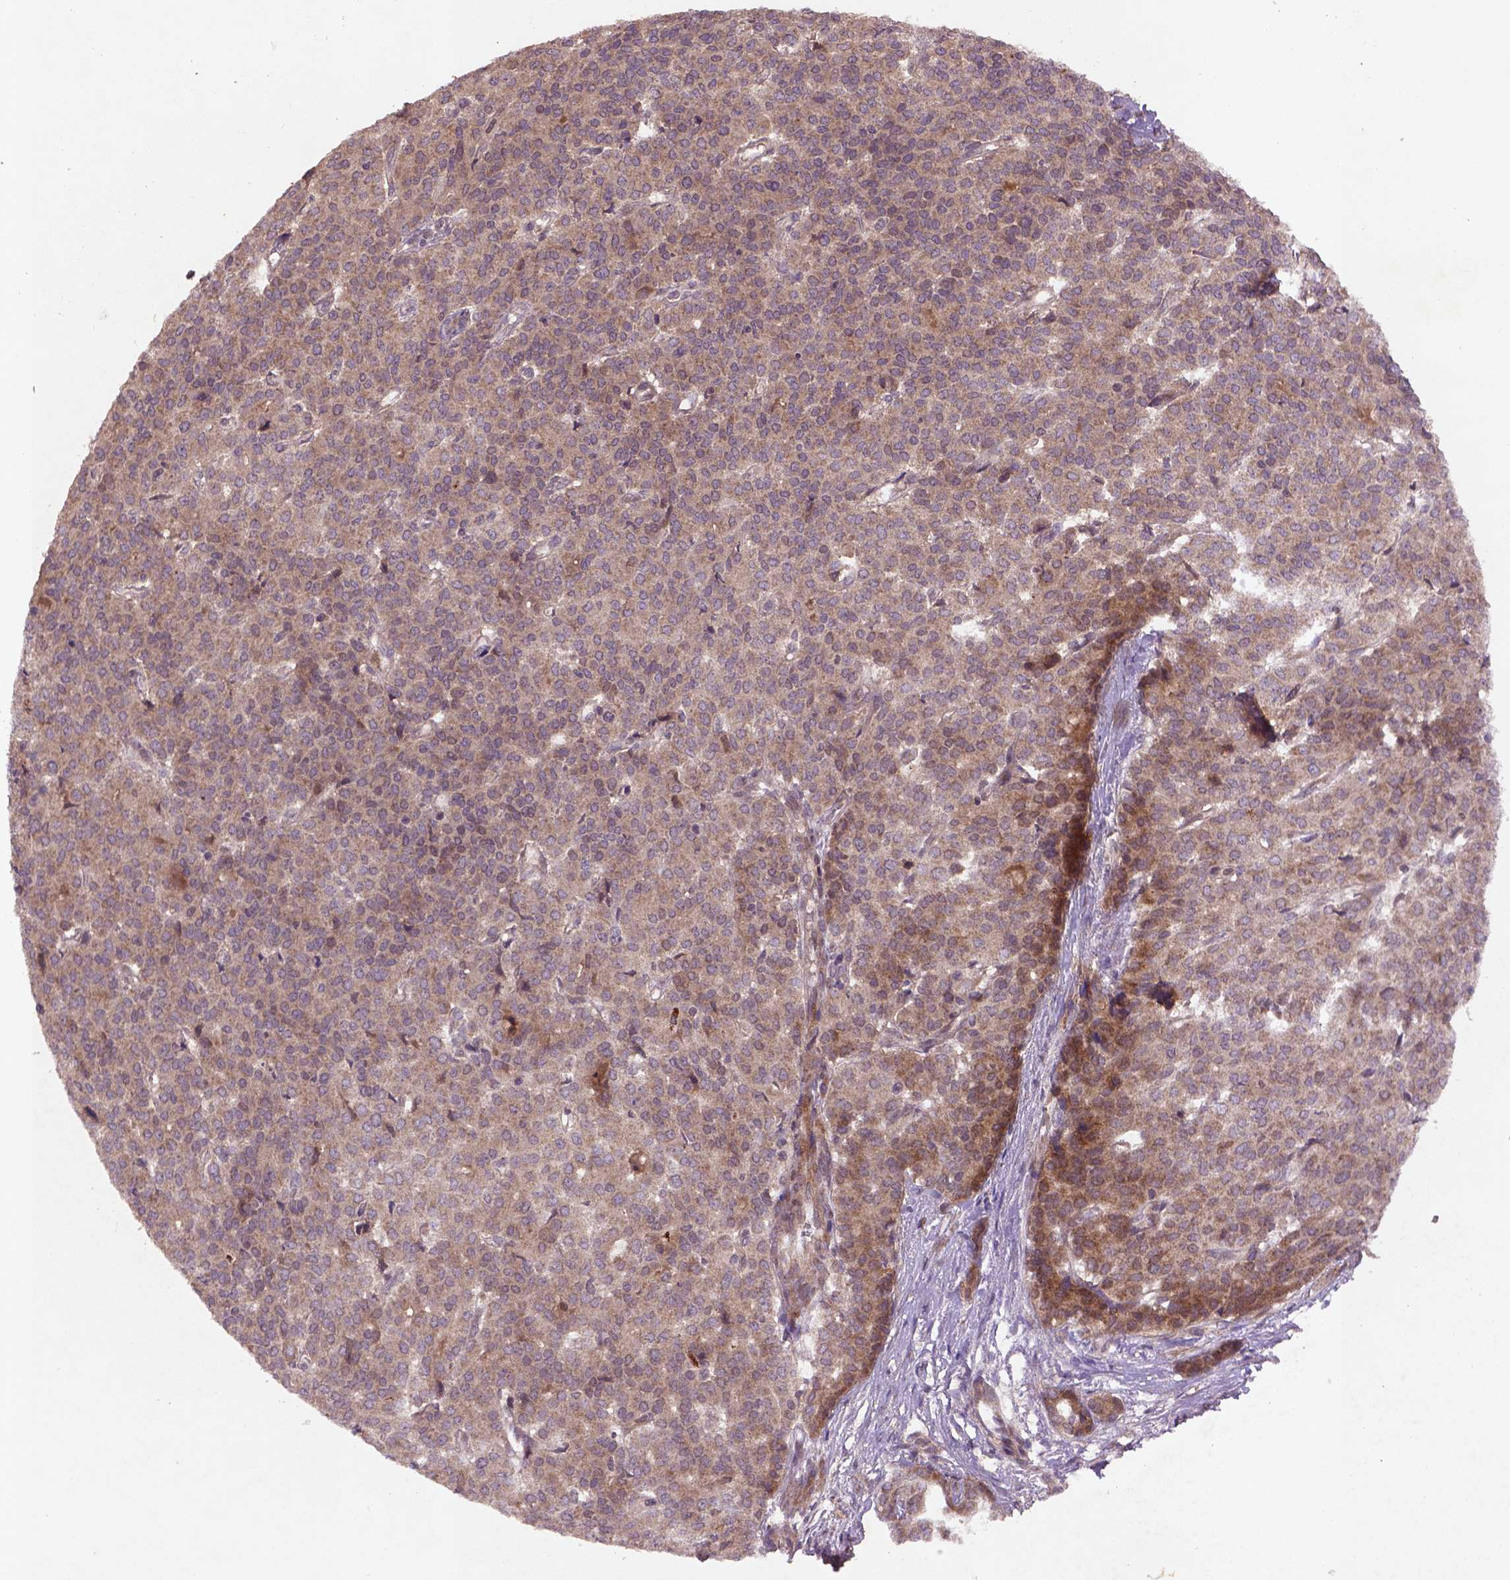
{"staining": {"intensity": "weak", "quantity": ">75%", "location": "cytoplasmic/membranous"}, "tissue": "liver cancer", "cell_type": "Tumor cells", "image_type": "cancer", "snomed": [{"axis": "morphology", "description": "Cholangiocarcinoma"}, {"axis": "topography", "description": "Liver"}], "caption": "About >75% of tumor cells in human liver cholangiocarcinoma display weak cytoplasmic/membranous protein positivity as visualized by brown immunohistochemical staining.", "gene": "NIPAL2", "patient": {"sex": "female", "age": 47}}